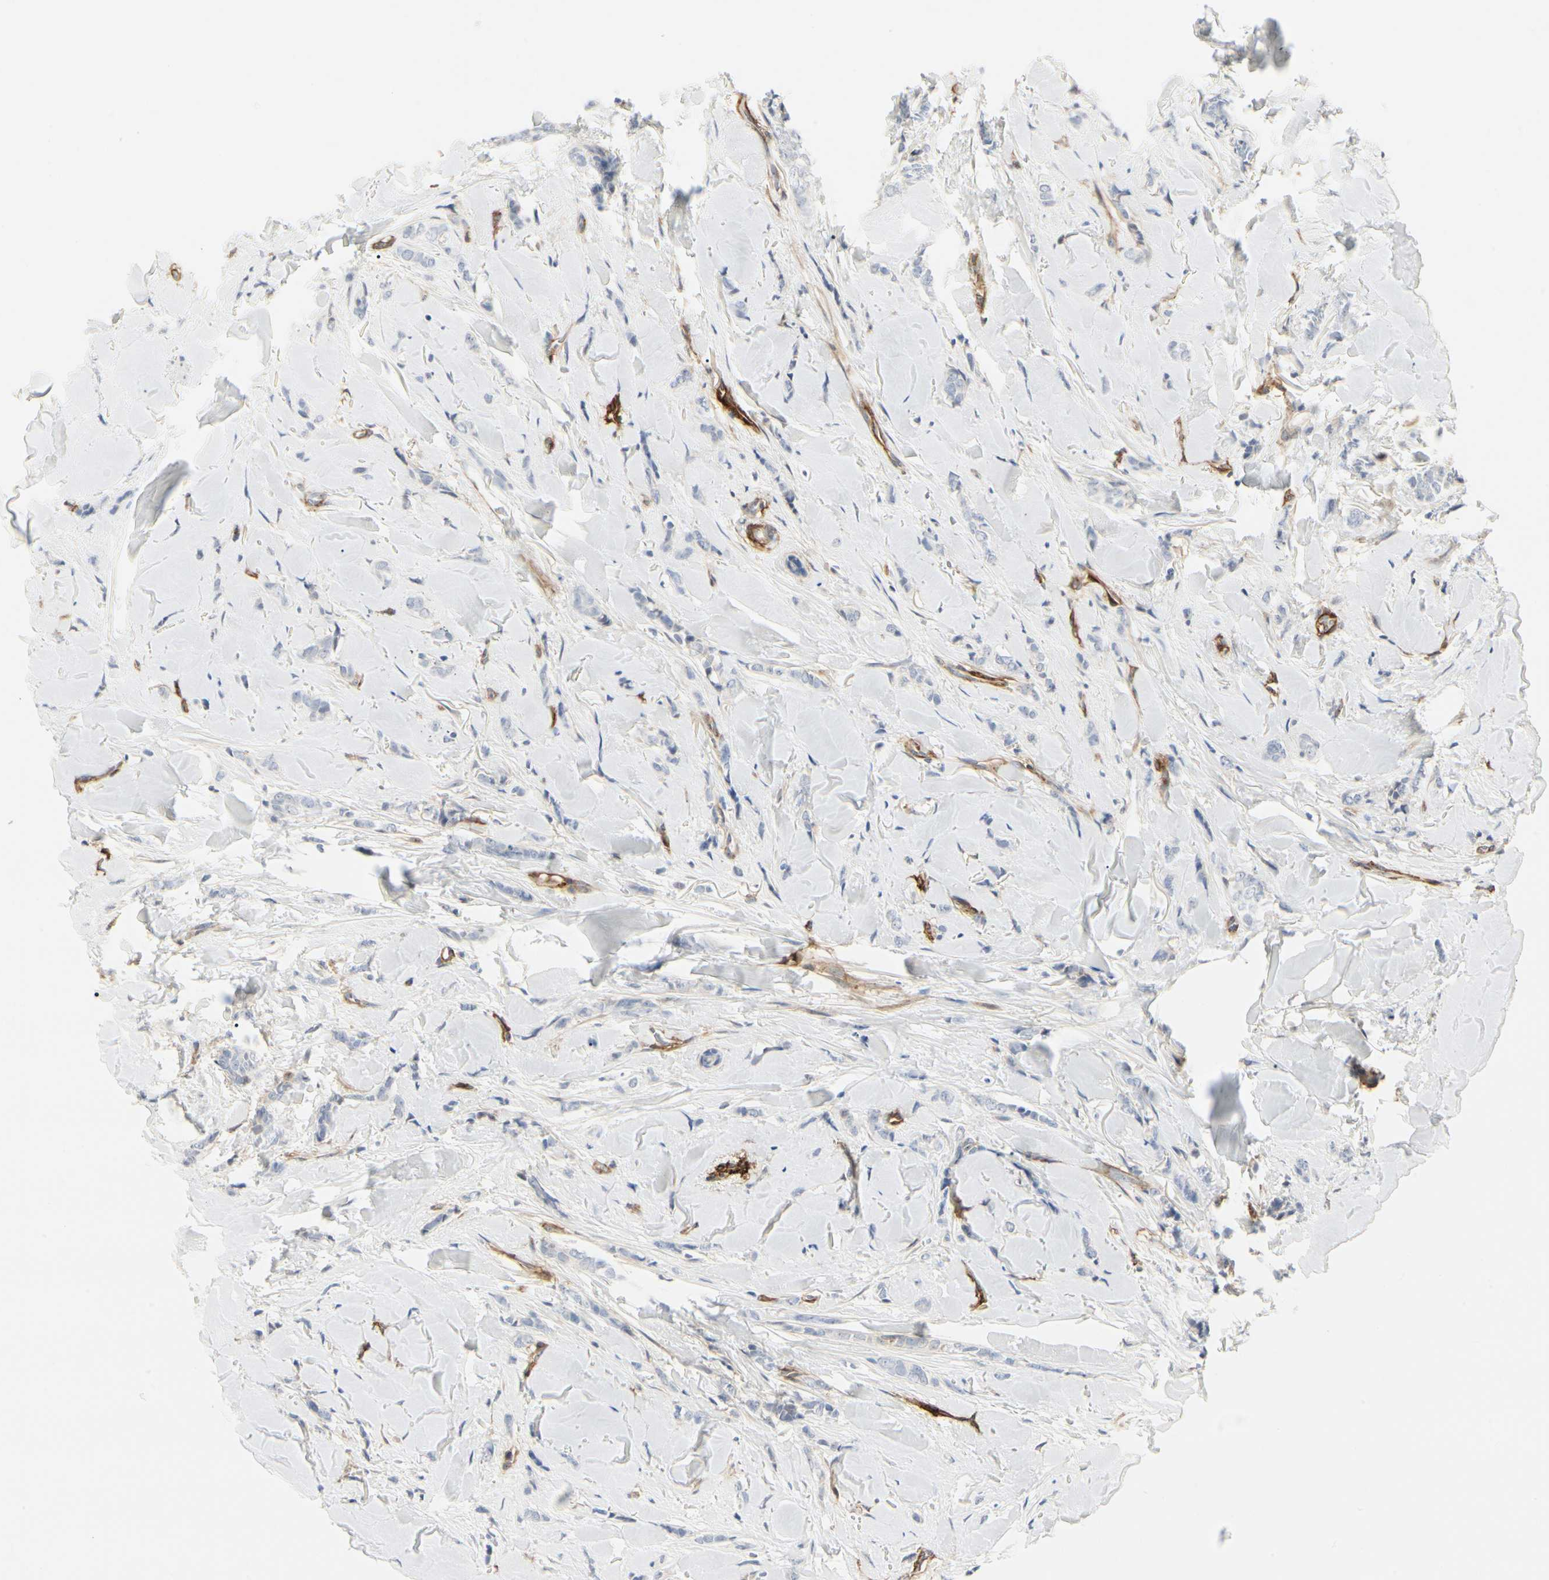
{"staining": {"intensity": "negative", "quantity": "none", "location": "none"}, "tissue": "breast cancer", "cell_type": "Tumor cells", "image_type": "cancer", "snomed": [{"axis": "morphology", "description": "Lobular carcinoma"}, {"axis": "topography", "description": "Skin"}, {"axis": "topography", "description": "Breast"}], "caption": "Immunohistochemistry photomicrograph of neoplastic tissue: human lobular carcinoma (breast) stained with DAB demonstrates no significant protein staining in tumor cells. (DAB immunohistochemistry (IHC) with hematoxylin counter stain).", "gene": "GGT5", "patient": {"sex": "female", "age": 46}}